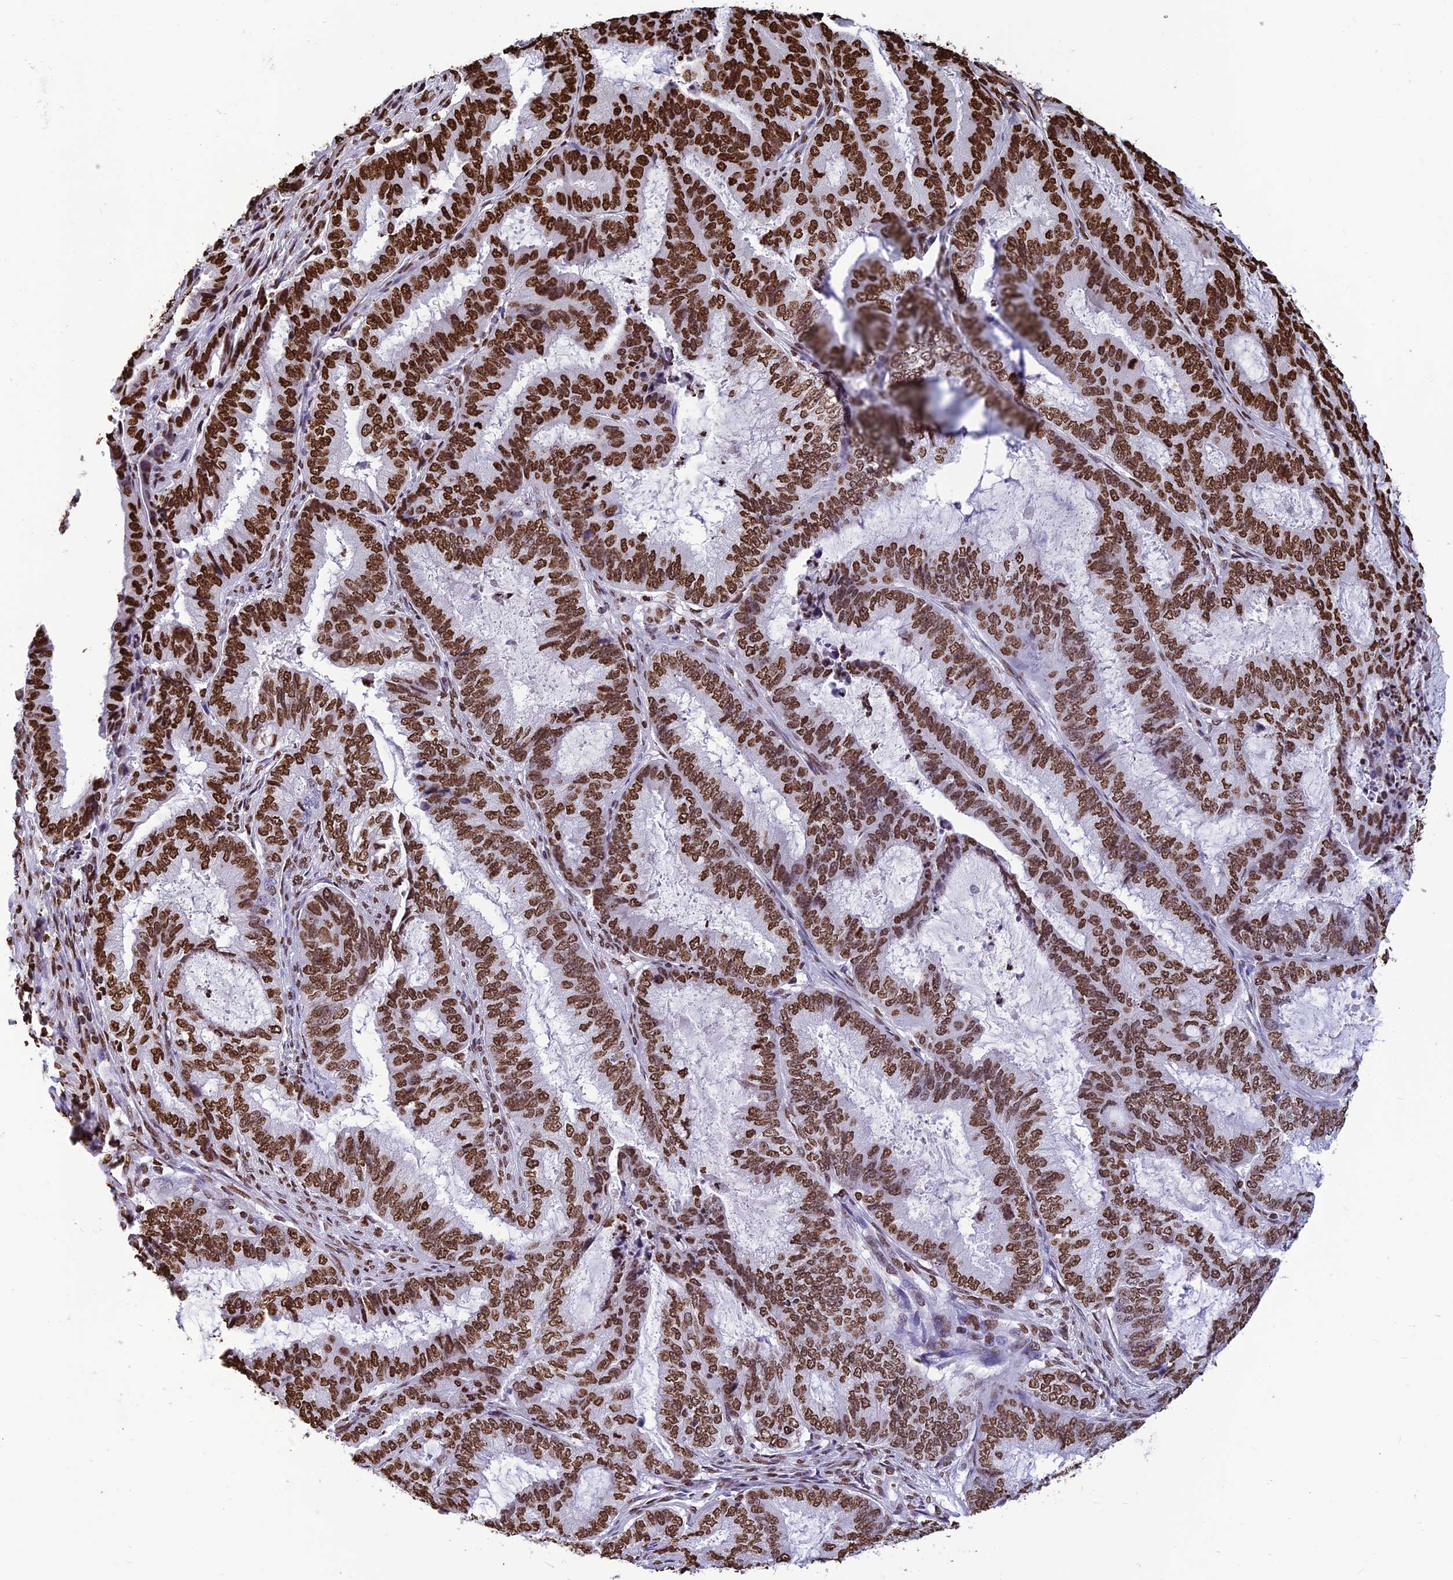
{"staining": {"intensity": "strong", "quantity": ">75%", "location": "nuclear"}, "tissue": "endometrial cancer", "cell_type": "Tumor cells", "image_type": "cancer", "snomed": [{"axis": "morphology", "description": "Adenocarcinoma, NOS"}, {"axis": "topography", "description": "Endometrium"}], "caption": "Tumor cells exhibit strong nuclear positivity in about >75% of cells in adenocarcinoma (endometrial).", "gene": "AKAP17A", "patient": {"sex": "female", "age": 51}}